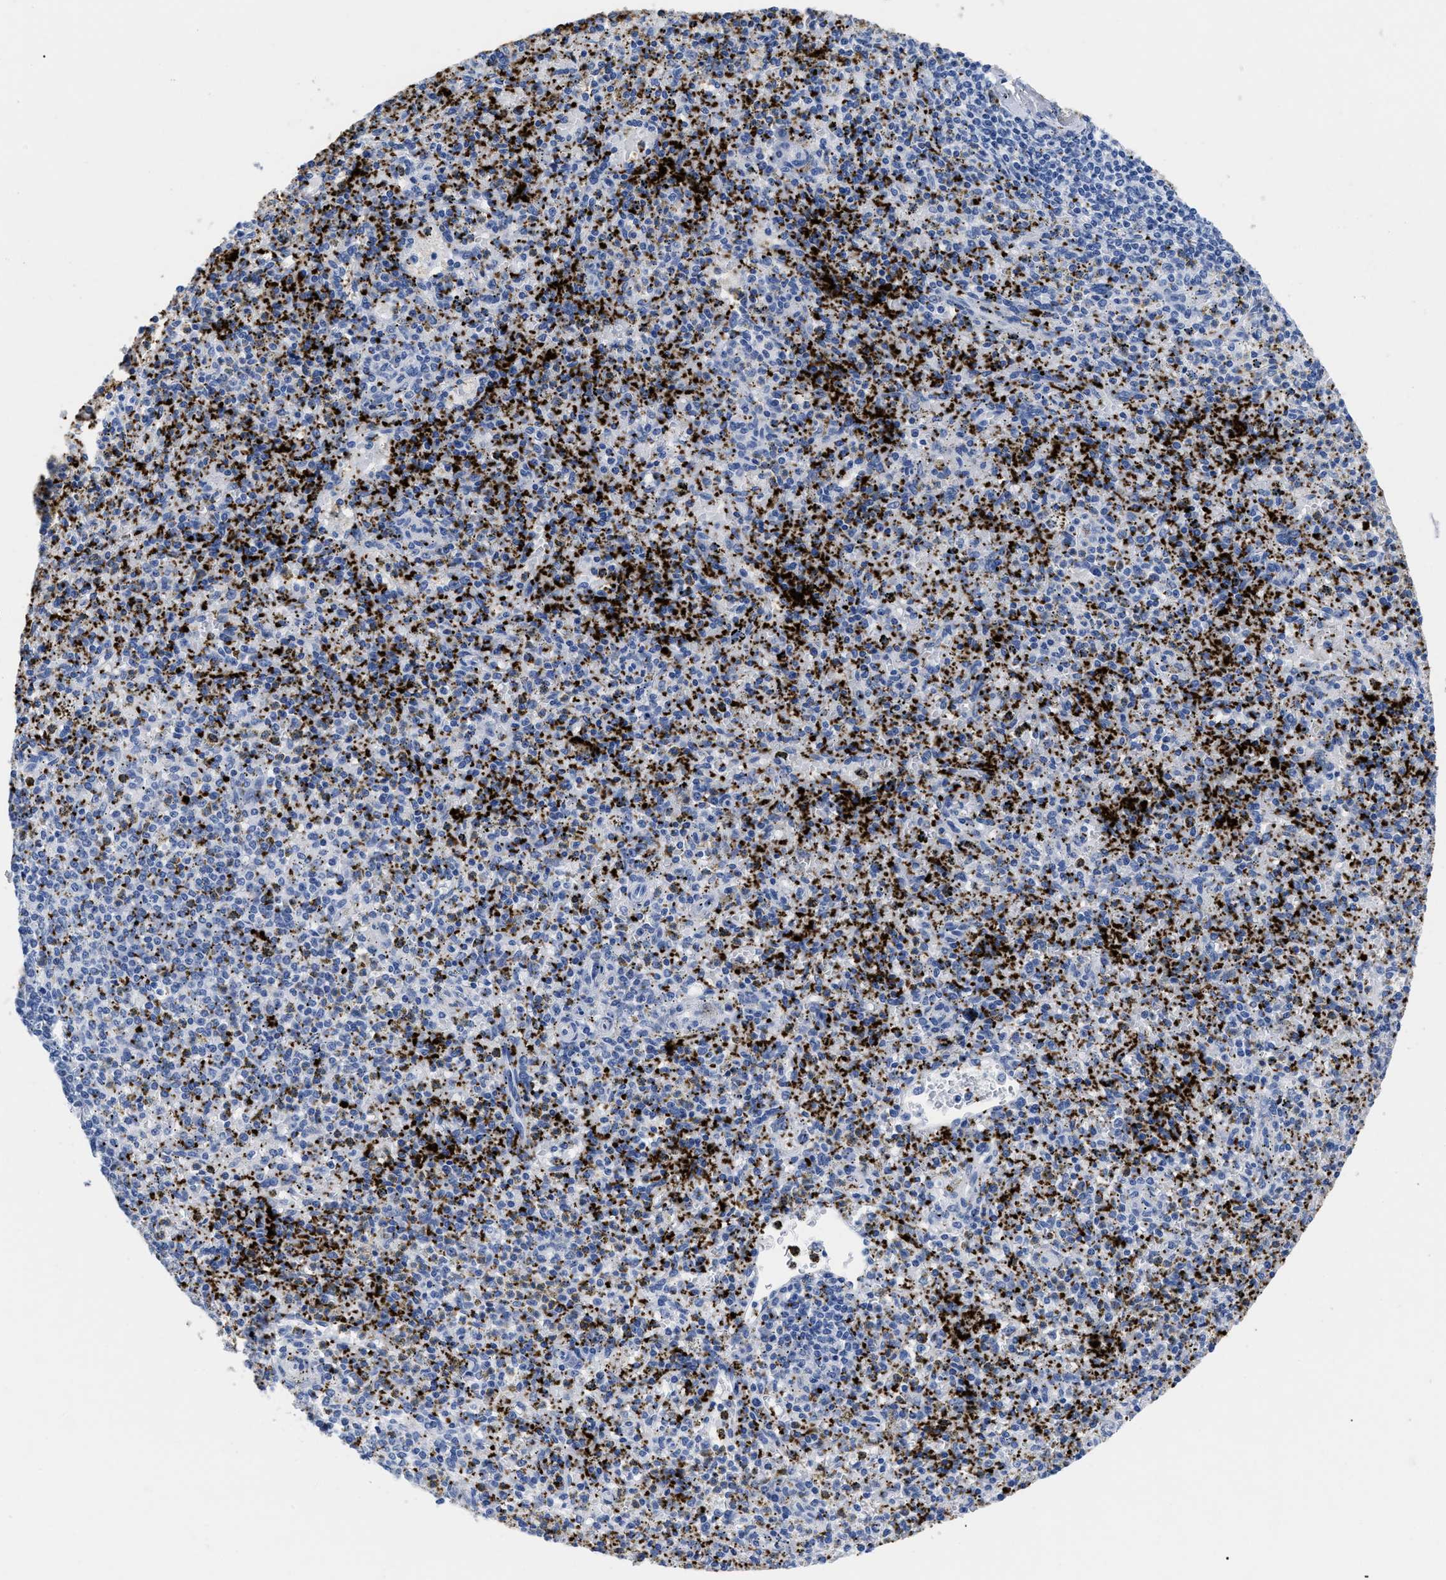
{"staining": {"intensity": "strong", "quantity": "25%-75%", "location": "cytoplasmic/membranous"}, "tissue": "spleen", "cell_type": "Cells in red pulp", "image_type": "normal", "snomed": [{"axis": "morphology", "description": "Normal tissue, NOS"}, {"axis": "topography", "description": "Spleen"}], "caption": "Protein expression analysis of normal human spleen reveals strong cytoplasmic/membranous staining in about 25%-75% of cells in red pulp.", "gene": "TREML1", "patient": {"sex": "male", "age": 72}}